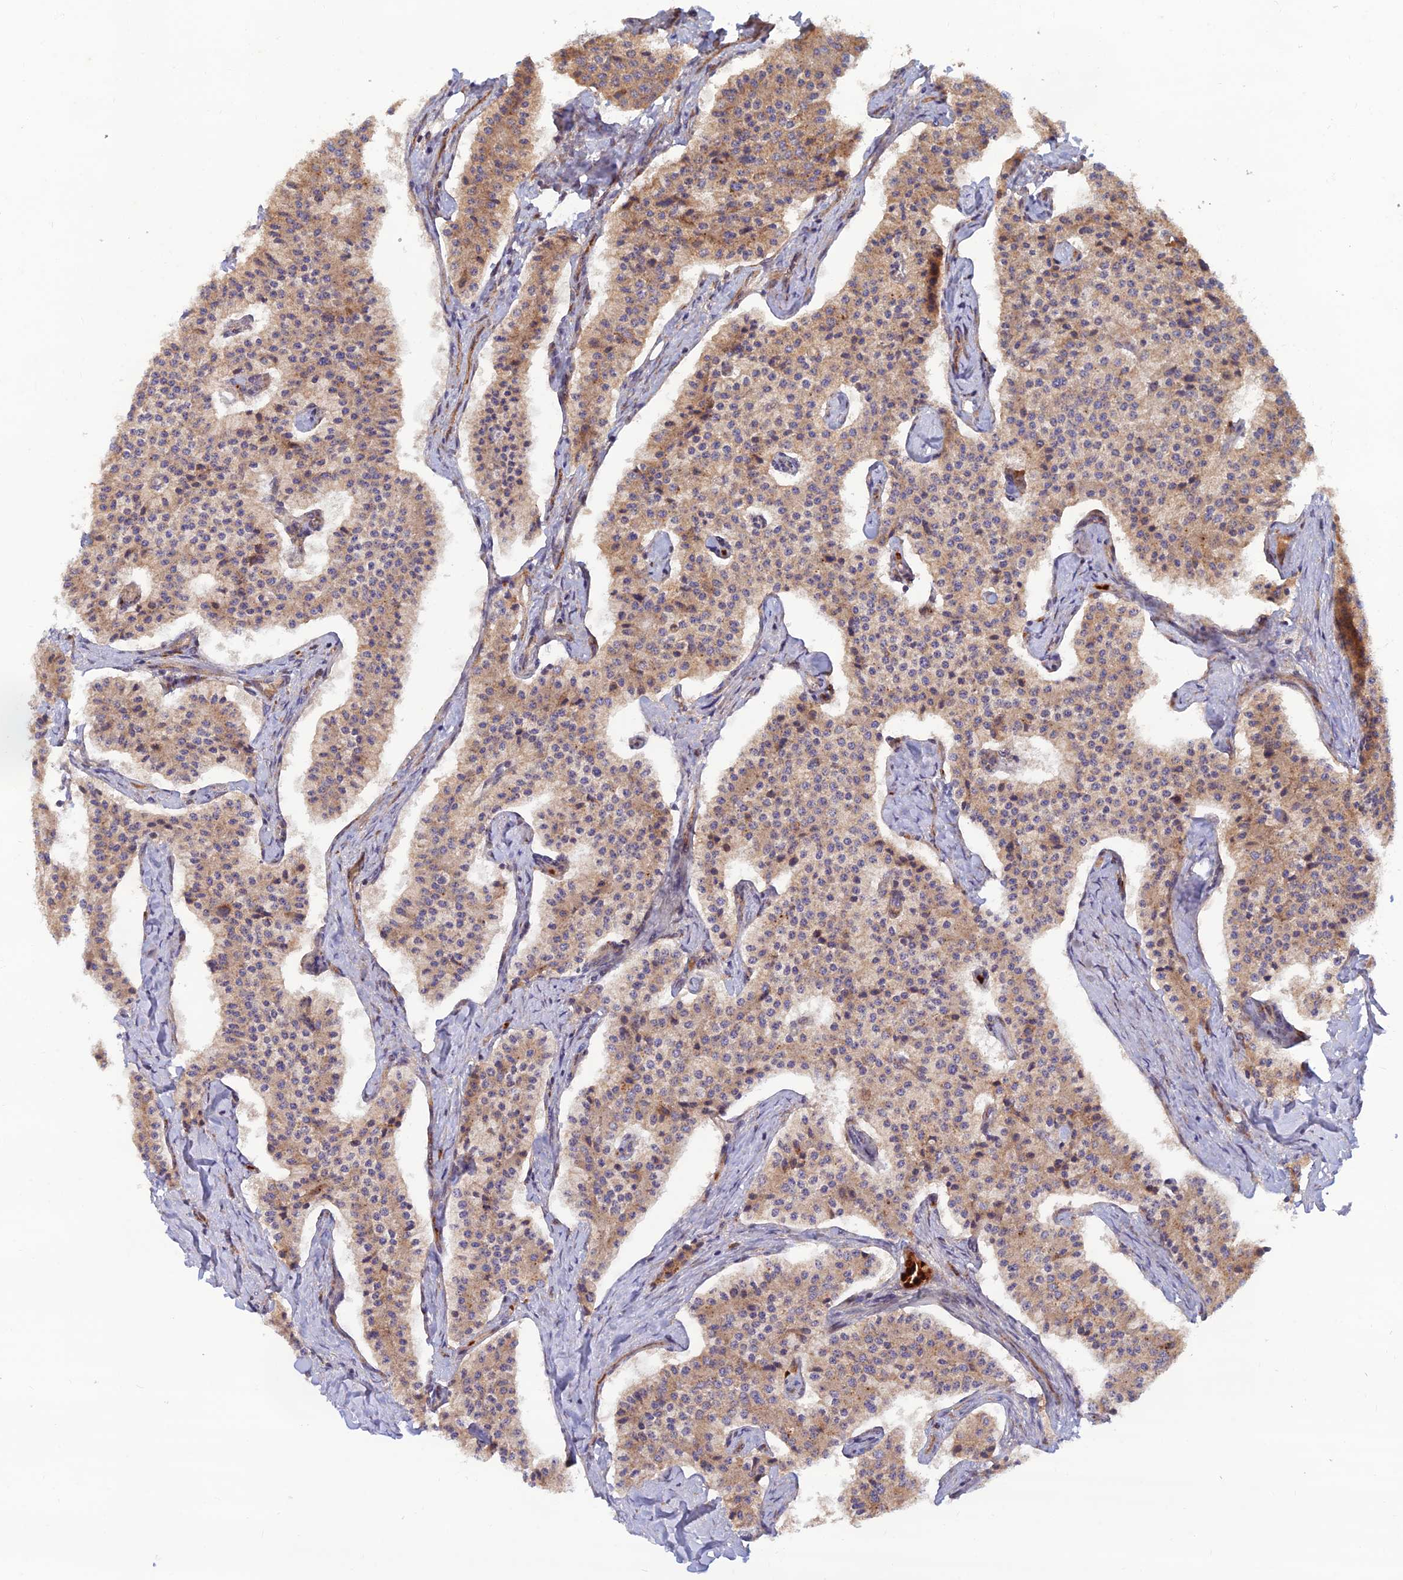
{"staining": {"intensity": "weak", "quantity": ">75%", "location": "cytoplasmic/membranous"}, "tissue": "carcinoid", "cell_type": "Tumor cells", "image_type": "cancer", "snomed": [{"axis": "morphology", "description": "Carcinoid, malignant, NOS"}, {"axis": "topography", "description": "Colon"}], "caption": "Human carcinoid (malignant) stained for a protein (brown) shows weak cytoplasmic/membranous positive expression in about >75% of tumor cells.", "gene": "GMCL1", "patient": {"sex": "female", "age": 52}}